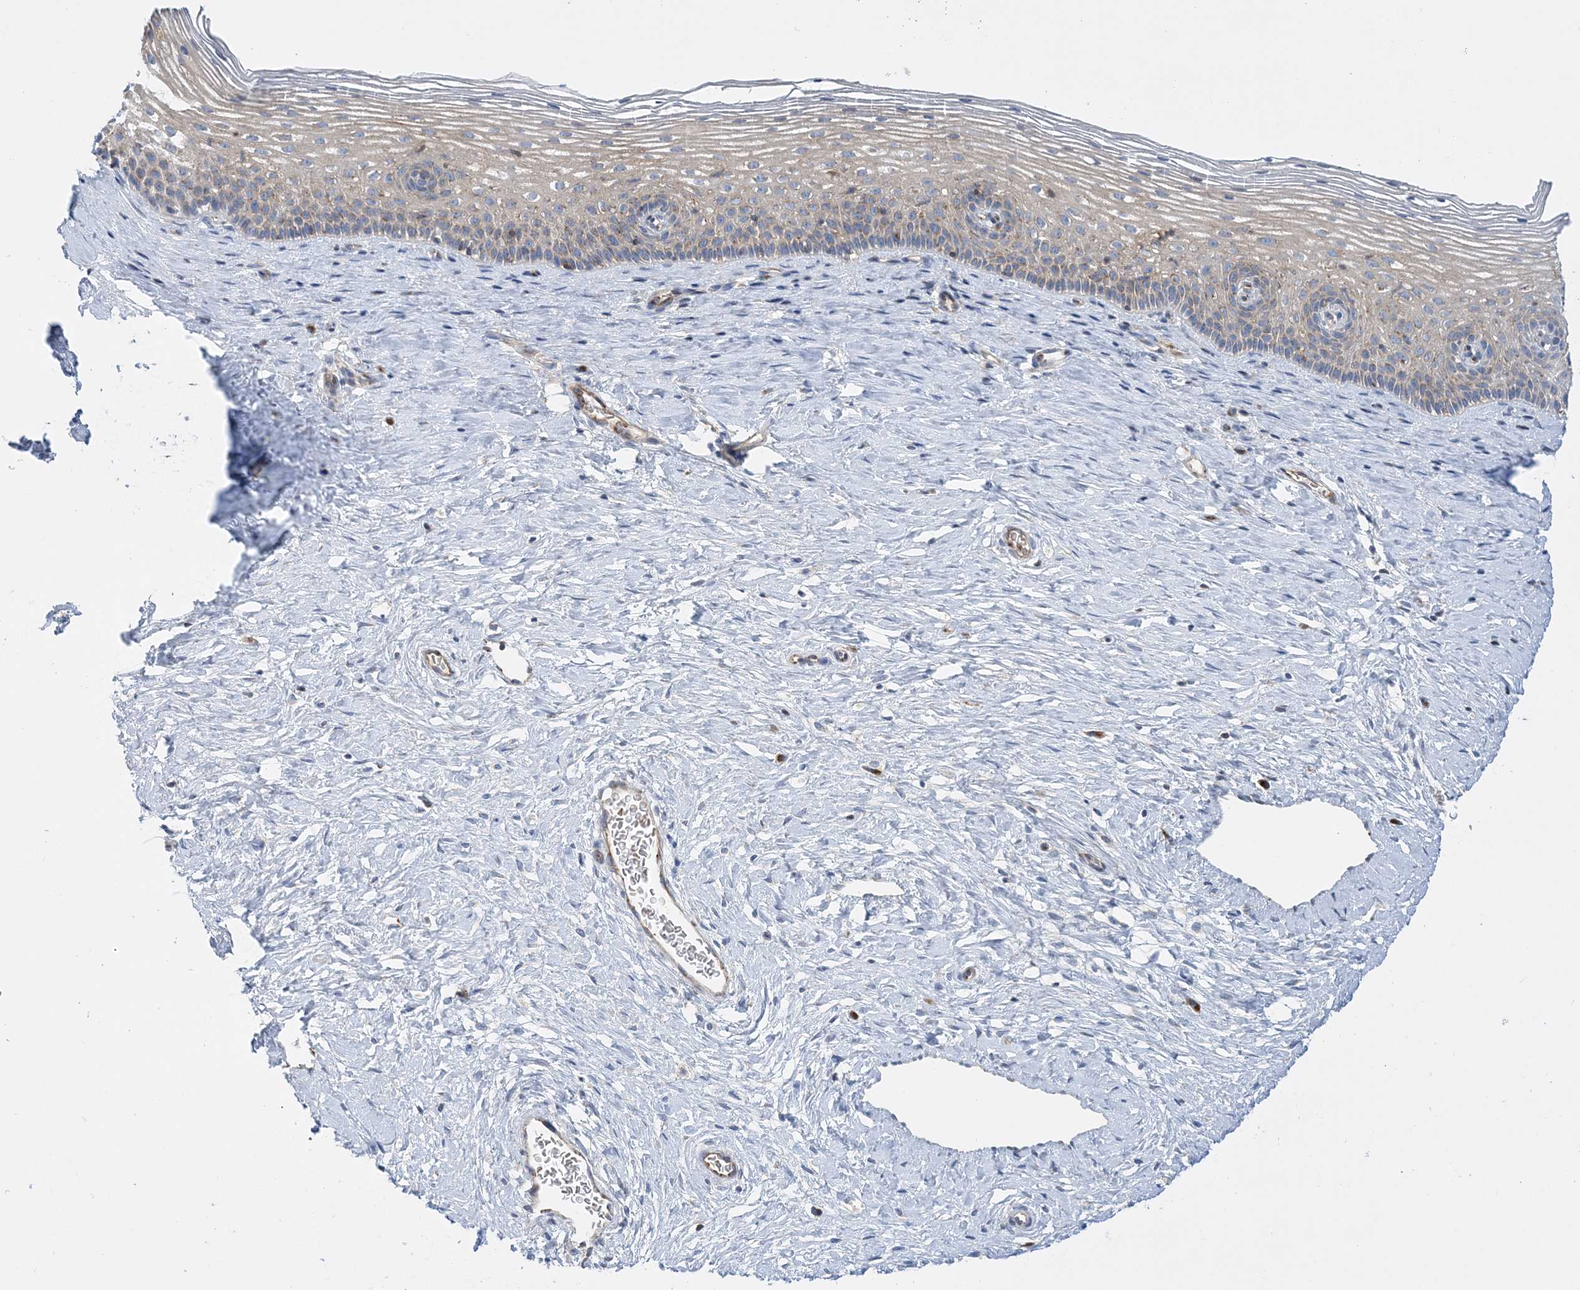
{"staining": {"intensity": "negative", "quantity": "none", "location": "none"}, "tissue": "cervix", "cell_type": "Glandular cells", "image_type": "normal", "snomed": [{"axis": "morphology", "description": "Normal tissue, NOS"}, {"axis": "topography", "description": "Cervix"}], "caption": "Benign cervix was stained to show a protein in brown. There is no significant positivity in glandular cells. Brightfield microscopy of immunohistochemistry stained with DAB (3,3'-diaminobenzidine) (brown) and hematoxylin (blue), captured at high magnification.", "gene": "FAM114A2", "patient": {"sex": "female", "age": 33}}